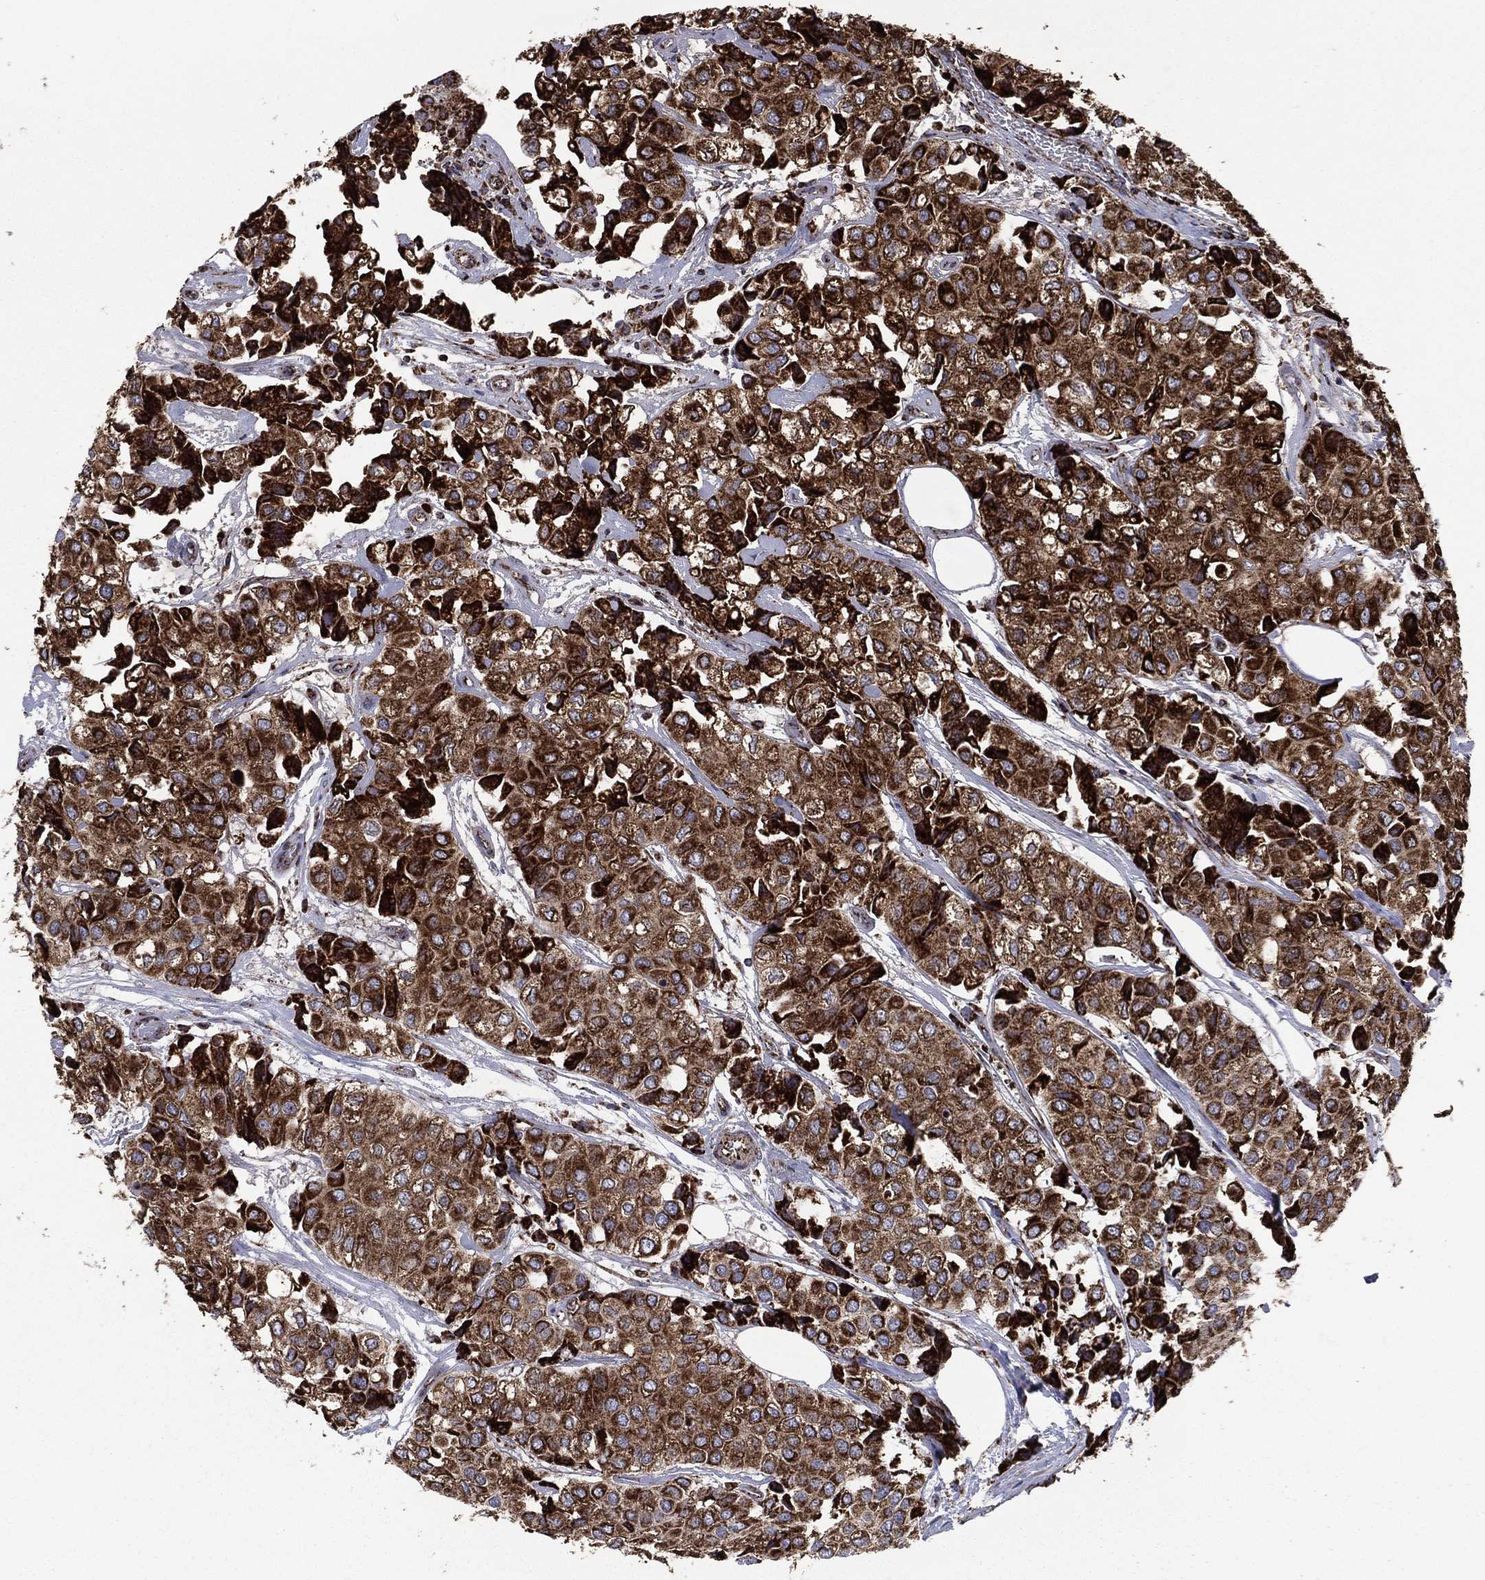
{"staining": {"intensity": "strong", "quantity": ">75%", "location": "cytoplasmic/membranous"}, "tissue": "urothelial cancer", "cell_type": "Tumor cells", "image_type": "cancer", "snomed": [{"axis": "morphology", "description": "Urothelial carcinoma, High grade"}, {"axis": "topography", "description": "Urinary bladder"}], "caption": "Strong cytoplasmic/membranous expression is identified in approximately >75% of tumor cells in high-grade urothelial carcinoma. (DAB = brown stain, brightfield microscopy at high magnification).", "gene": "GOT2", "patient": {"sex": "male", "age": 73}}